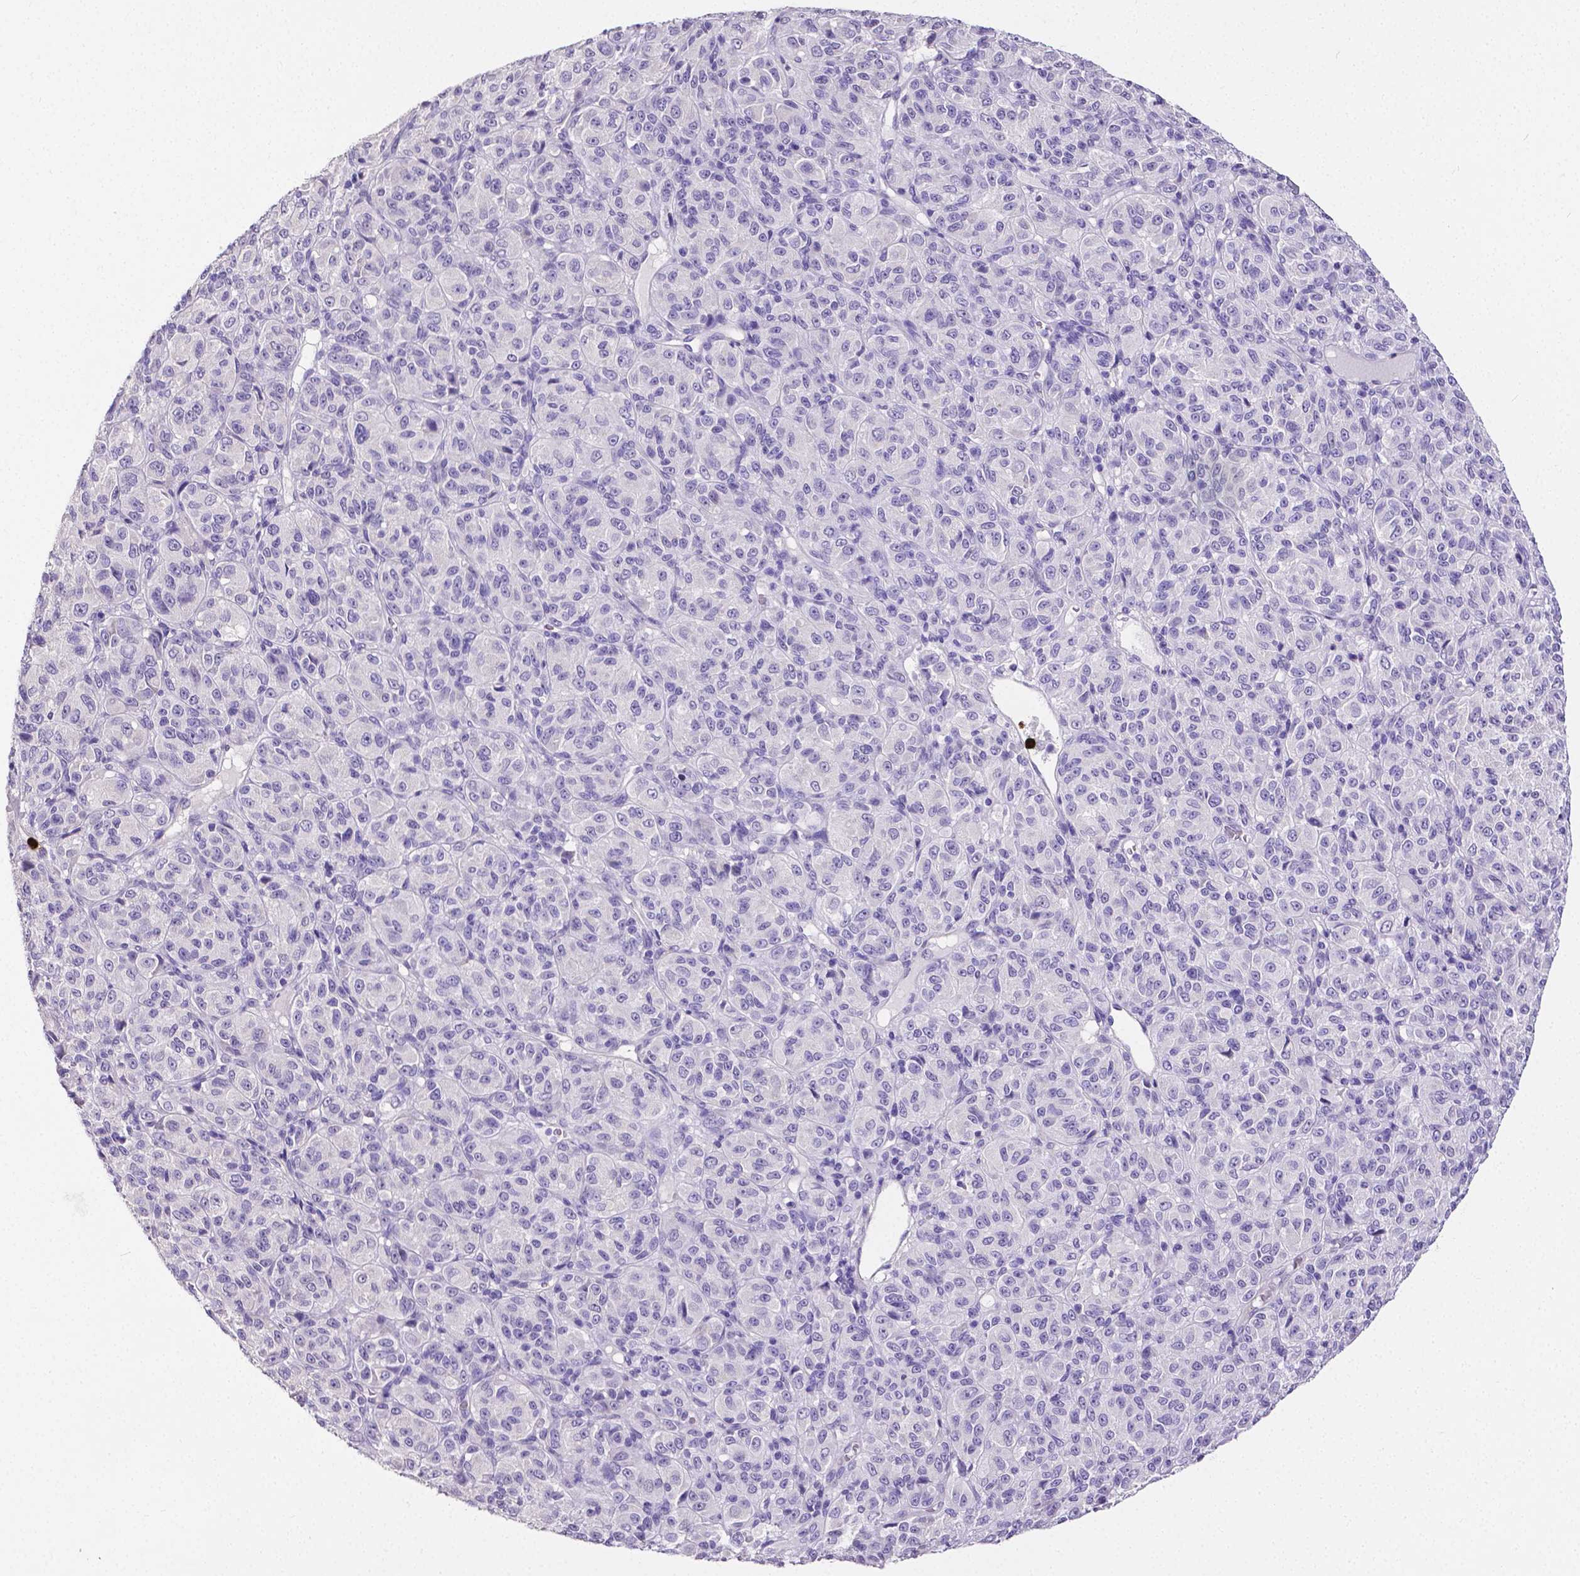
{"staining": {"intensity": "negative", "quantity": "none", "location": "none"}, "tissue": "melanoma", "cell_type": "Tumor cells", "image_type": "cancer", "snomed": [{"axis": "morphology", "description": "Malignant melanoma, Metastatic site"}, {"axis": "topography", "description": "Brain"}], "caption": "Immunohistochemistry photomicrograph of human melanoma stained for a protein (brown), which demonstrates no staining in tumor cells.", "gene": "MMP9", "patient": {"sex": "female", "age": 56}}